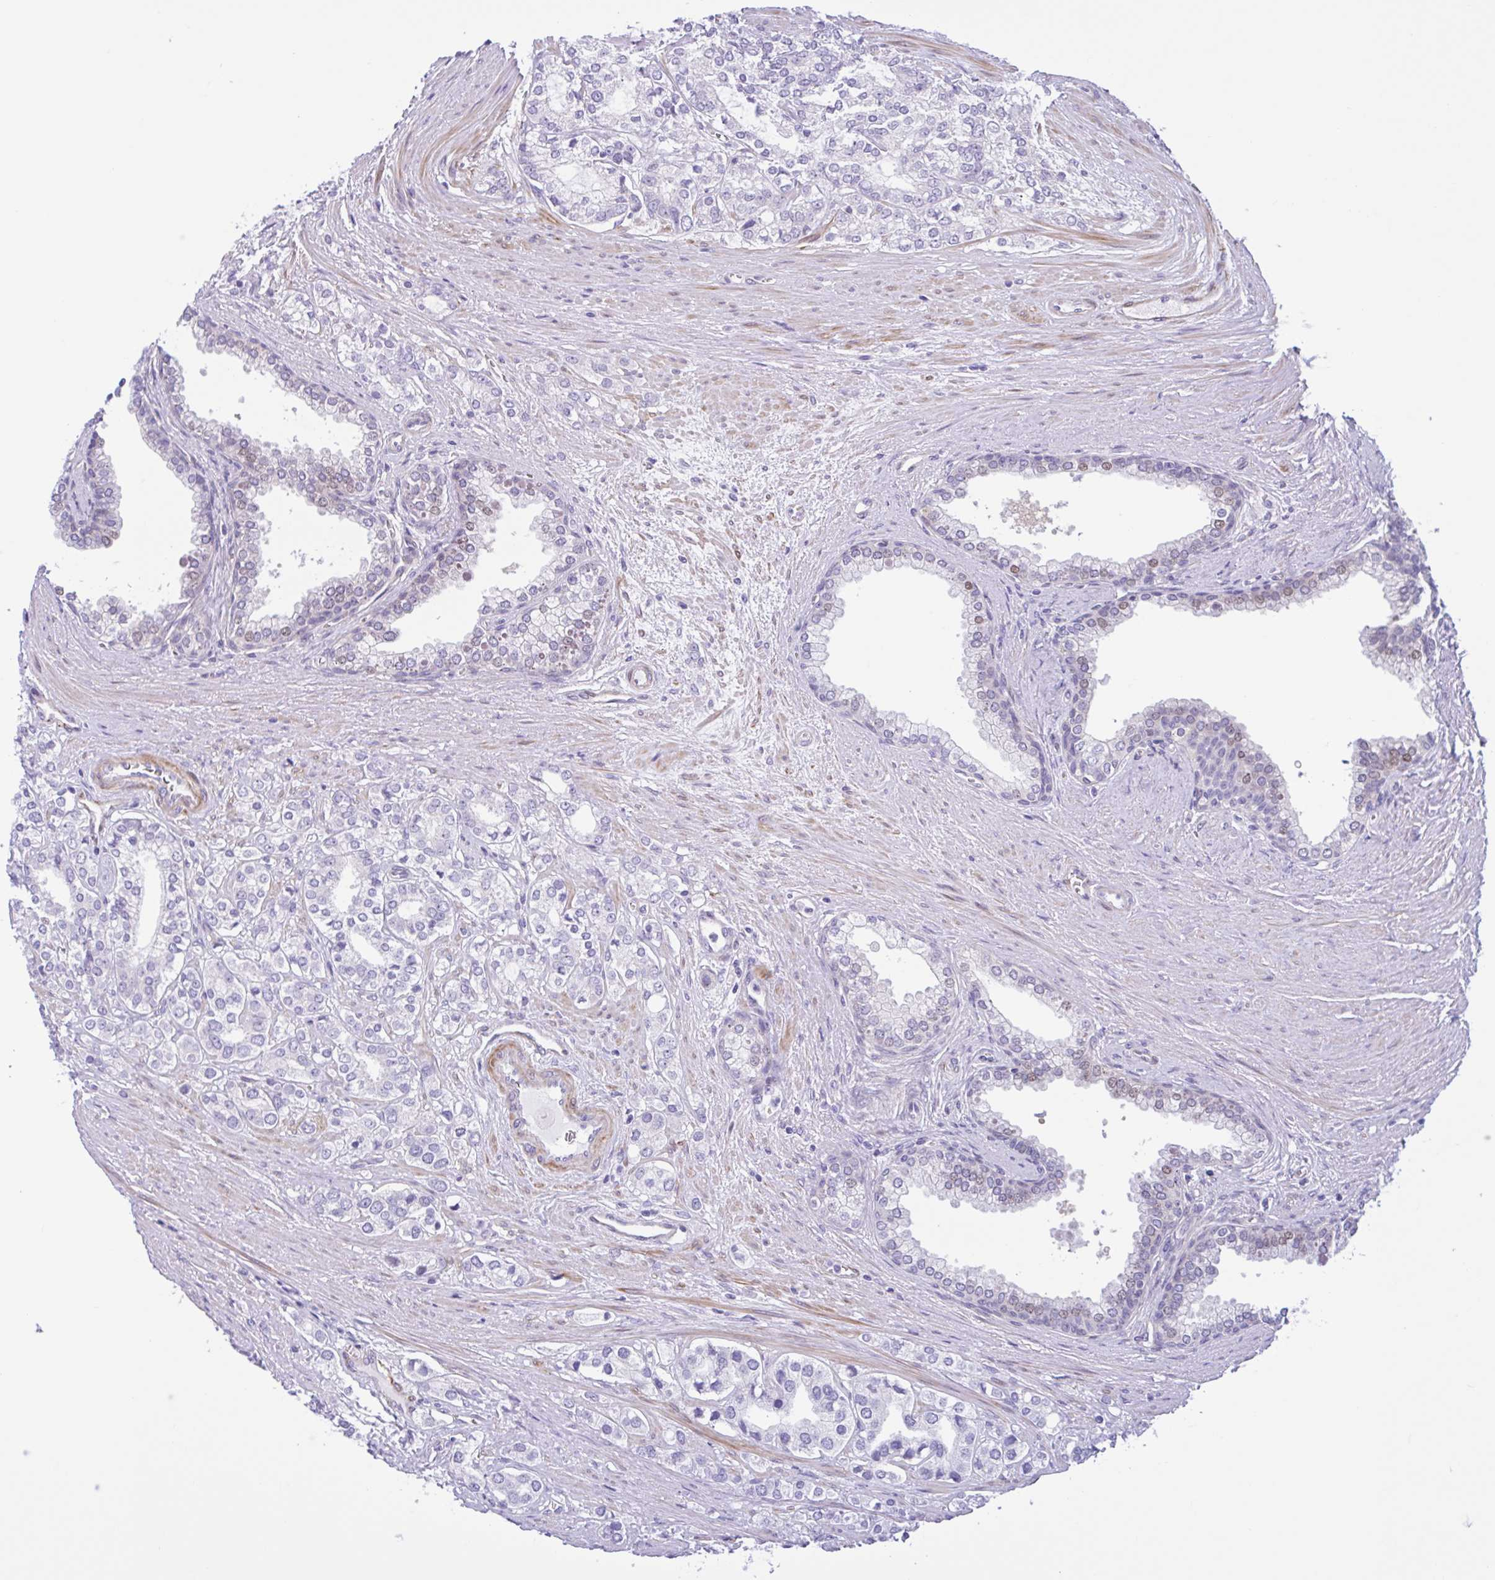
{"staining": {"intensity": "negative", "quantity": "none", "location": "none"}, "tissue": "prostate cancer", "cell_type": "Tumor cells", "image_type": "cancer", "snomed": [{"axis": "morphology", "description": "Adenocarcinoma, High grade"}, {"axis": "topography", "description": "Prostate"}], "caption": "This photomicrograph is of adenocarcinoma (high-grade) (prostate) stained with IHC to label a protein in brown with the nuclei are counter-stained blue. There is no expression in tumor cells.", "gene": "AHCYL2", "patient": {"sex": "male", "age": 58}}